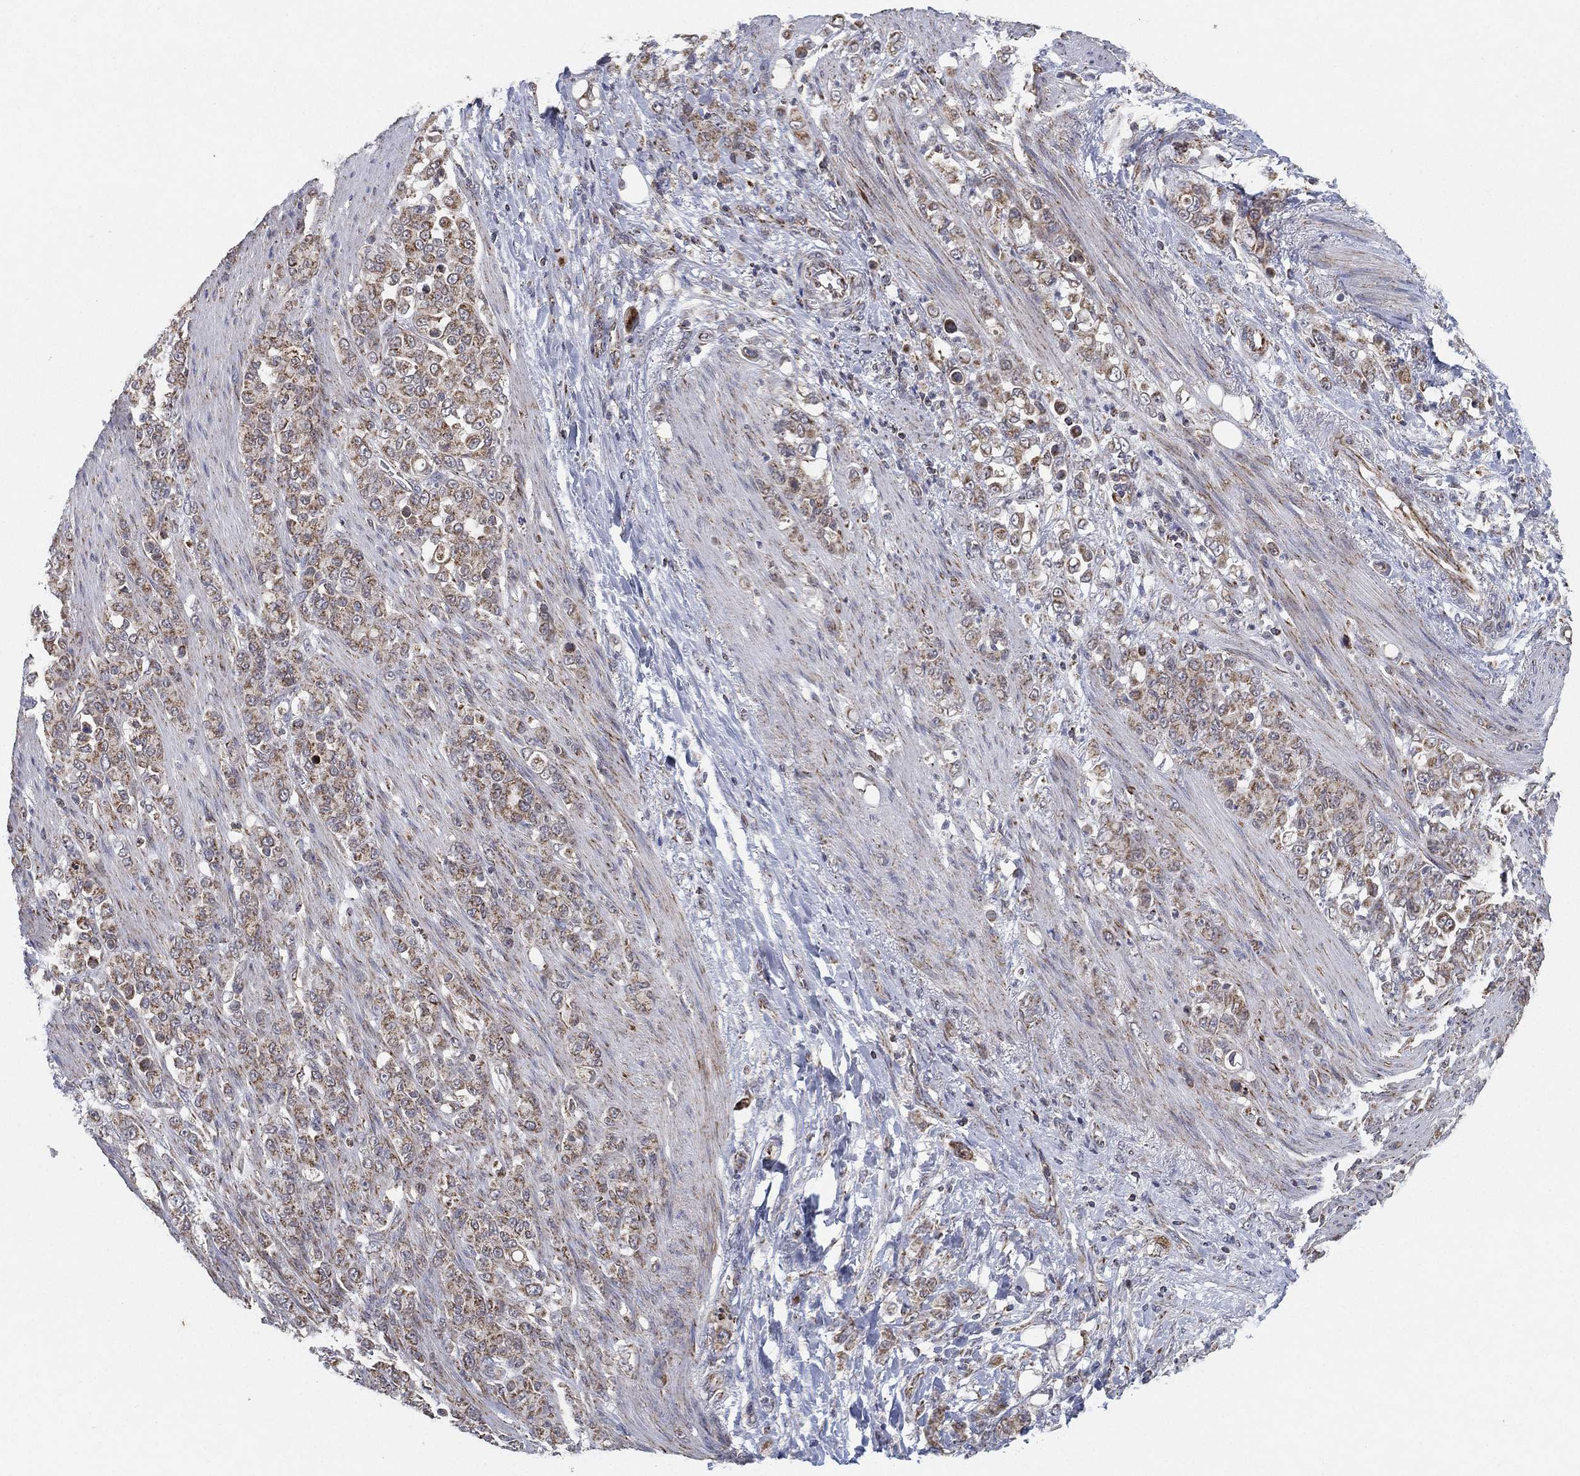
{"staining": {"intensity": "weak", "quantity": "25%-75%", "location": "cytoplasmic/membranous"}, "tissue": "stomach cancer", "cell_type": "Tumor cells", "image_type": "cancer", "snomed": [{"axis": "morphology", "description": "Adenocarcinoma, NOS"}, {"axis": "topography", "description": "Stomach"}], "caption": "Immunohistochemical staining of adenocarcinoma (stomach) displays low levels of weak cytoplasmic/membranous protein positivity in about 25%-75% of tumor cells.", "gene": "PSMG4", "patient": {"sex": "female", "age": 79}}